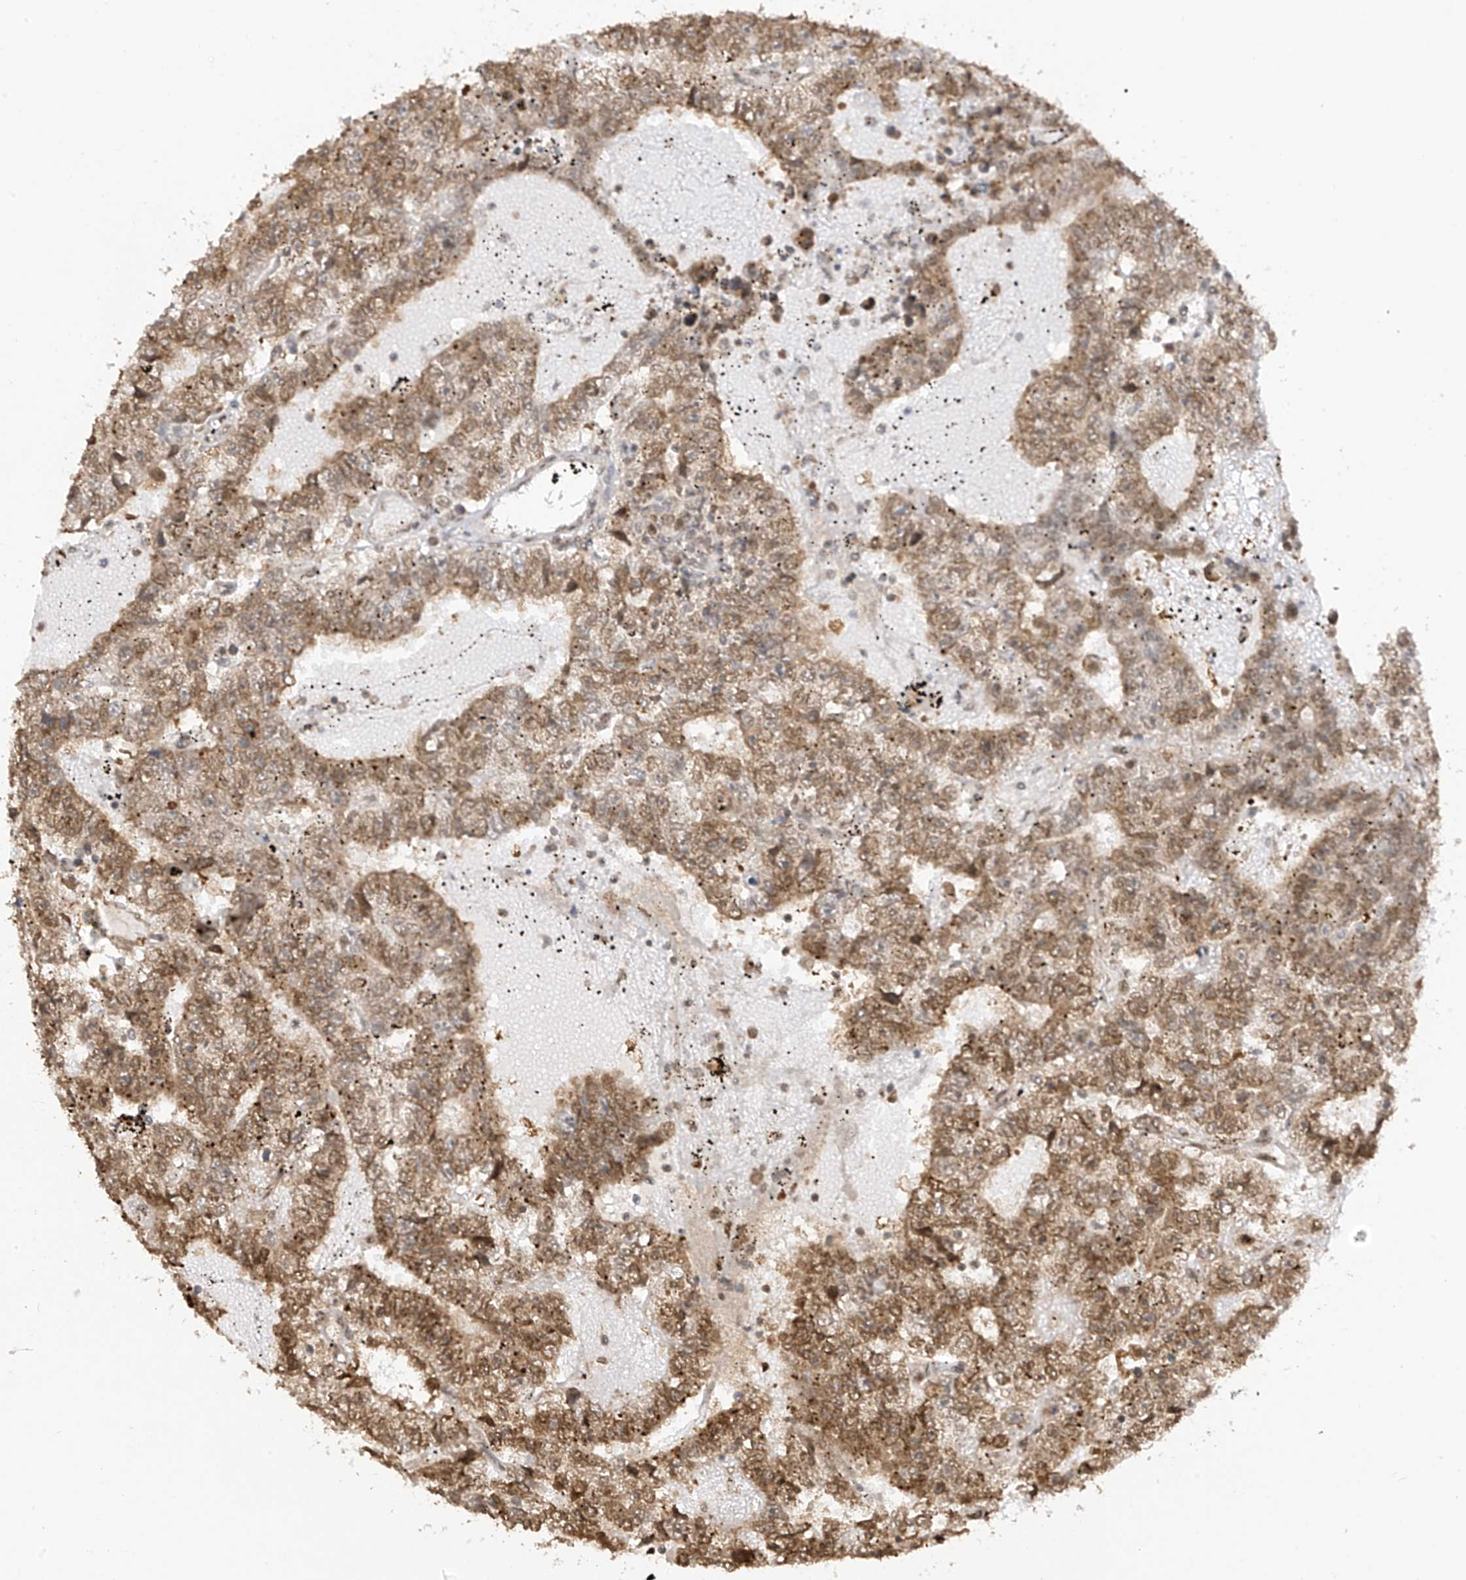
{"staining": {"intensity": "moderate", "quantity": ">75%", "location": "cytoplasmic/membranous,nuclear"}, "tissue": "testis cancer", "cell_type": "Tumor cells", "image_type": "cancer", "snomed": [{"axis": "morphology", "description": "Carcinoma, Embryonal, NOS"}, {"axis": "topography", "description": "Testis"}], "caption": "Testis cancer stained for a protein shows moderate cytoplasmic/membranous and nuclear positivity in tumor cells. (DAB IHC with brightfield microscopy, high magnification).", "gene": "KPNB1", "patient": {"sex": "male", "age": 25}}